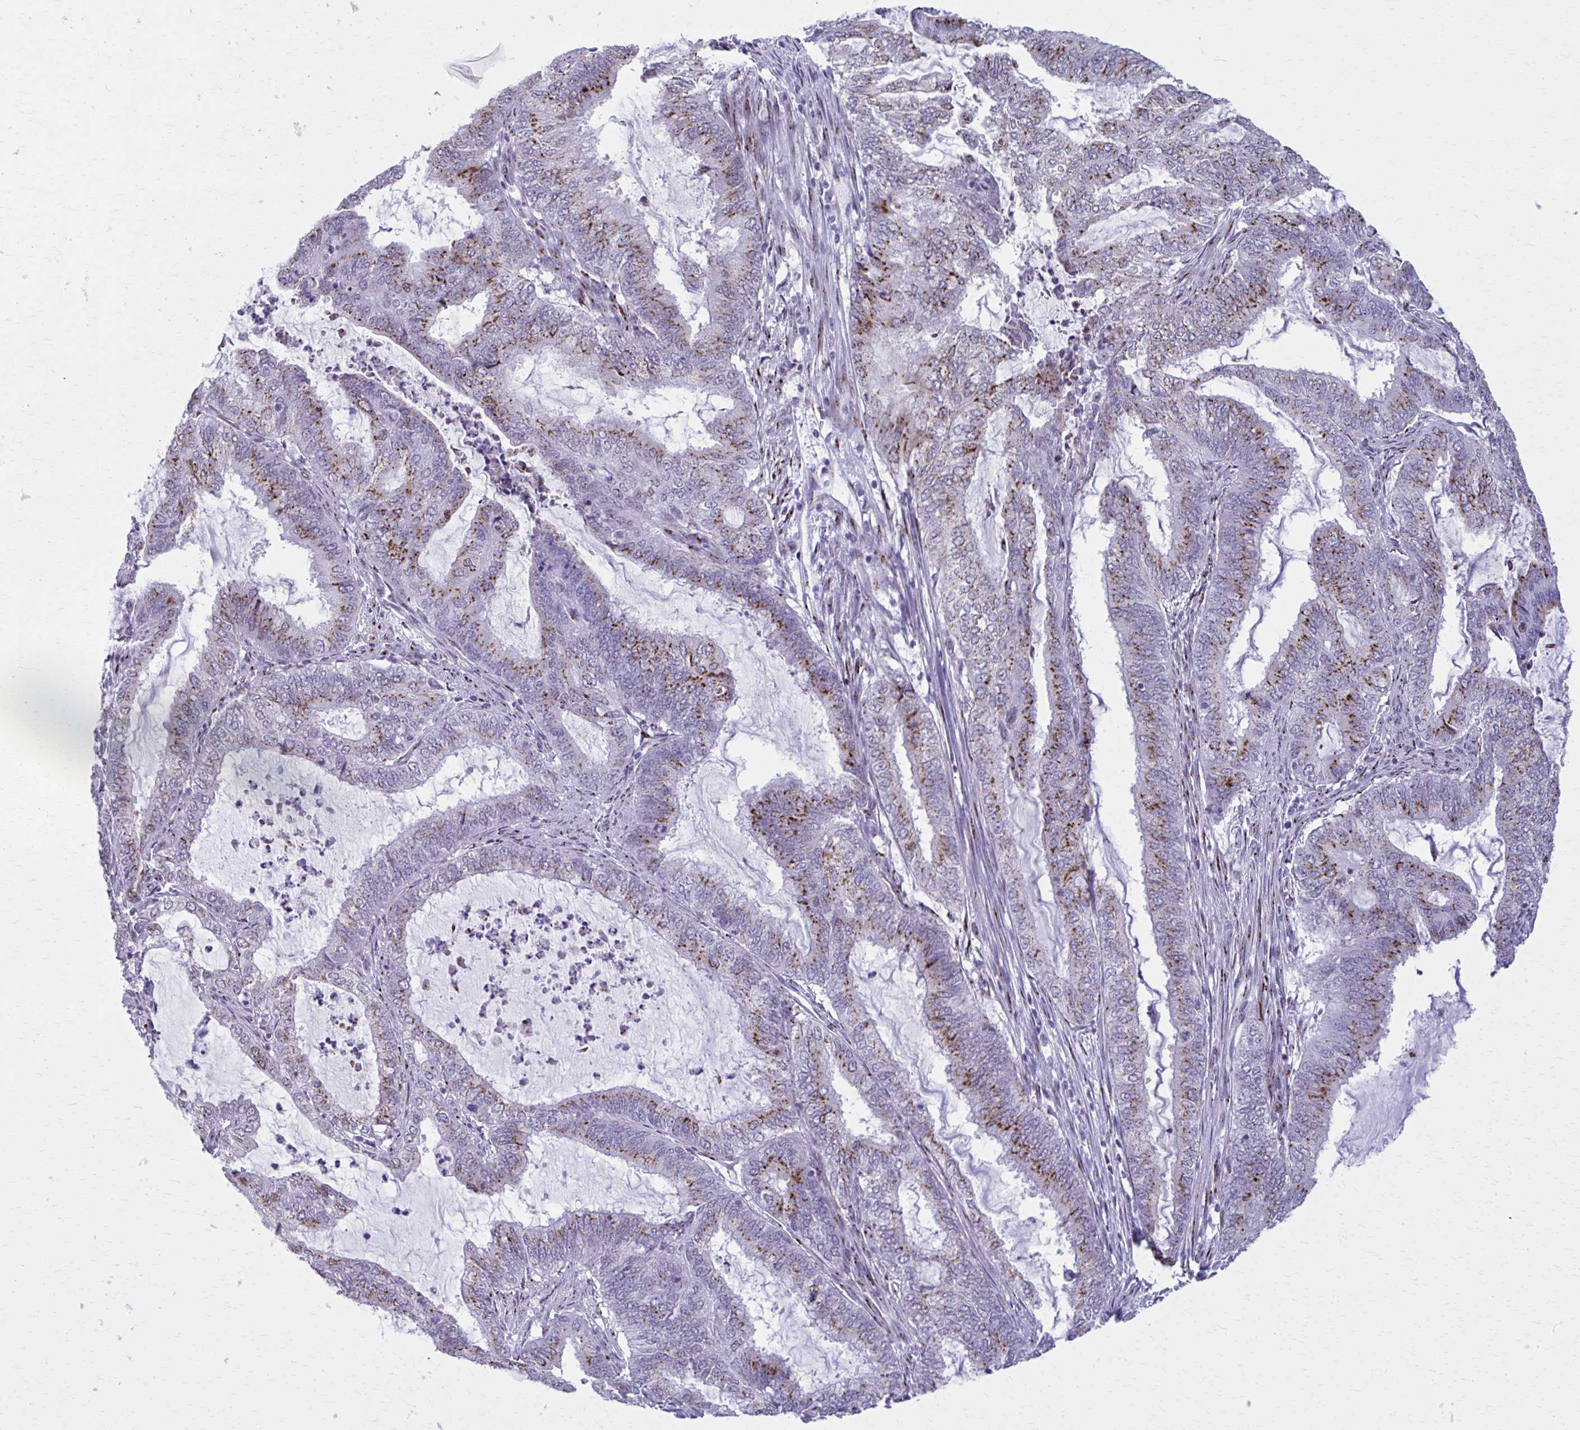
{"staining": {"intensity": "moderate", "quantity": ">75%", "location": "cytoplasmic/membranous"}, "tissue": "endometrial cancer", "cell_type": "Tumor cells", "image_type": "cancer", "snomed": [{"axis": "morphology", "description": "Adenocarcinoma, NOS"}, {"axis": "topography", "description": "Endometrium"}], "caption": "Adenocarcinoma (endometrial) stained with a brown dye shows moderate cytoplasmic/membranous positive expression in about >75% of tumor cells.", "gene": "ZNF682", "patient": {"sex": "female", "age": 51}}